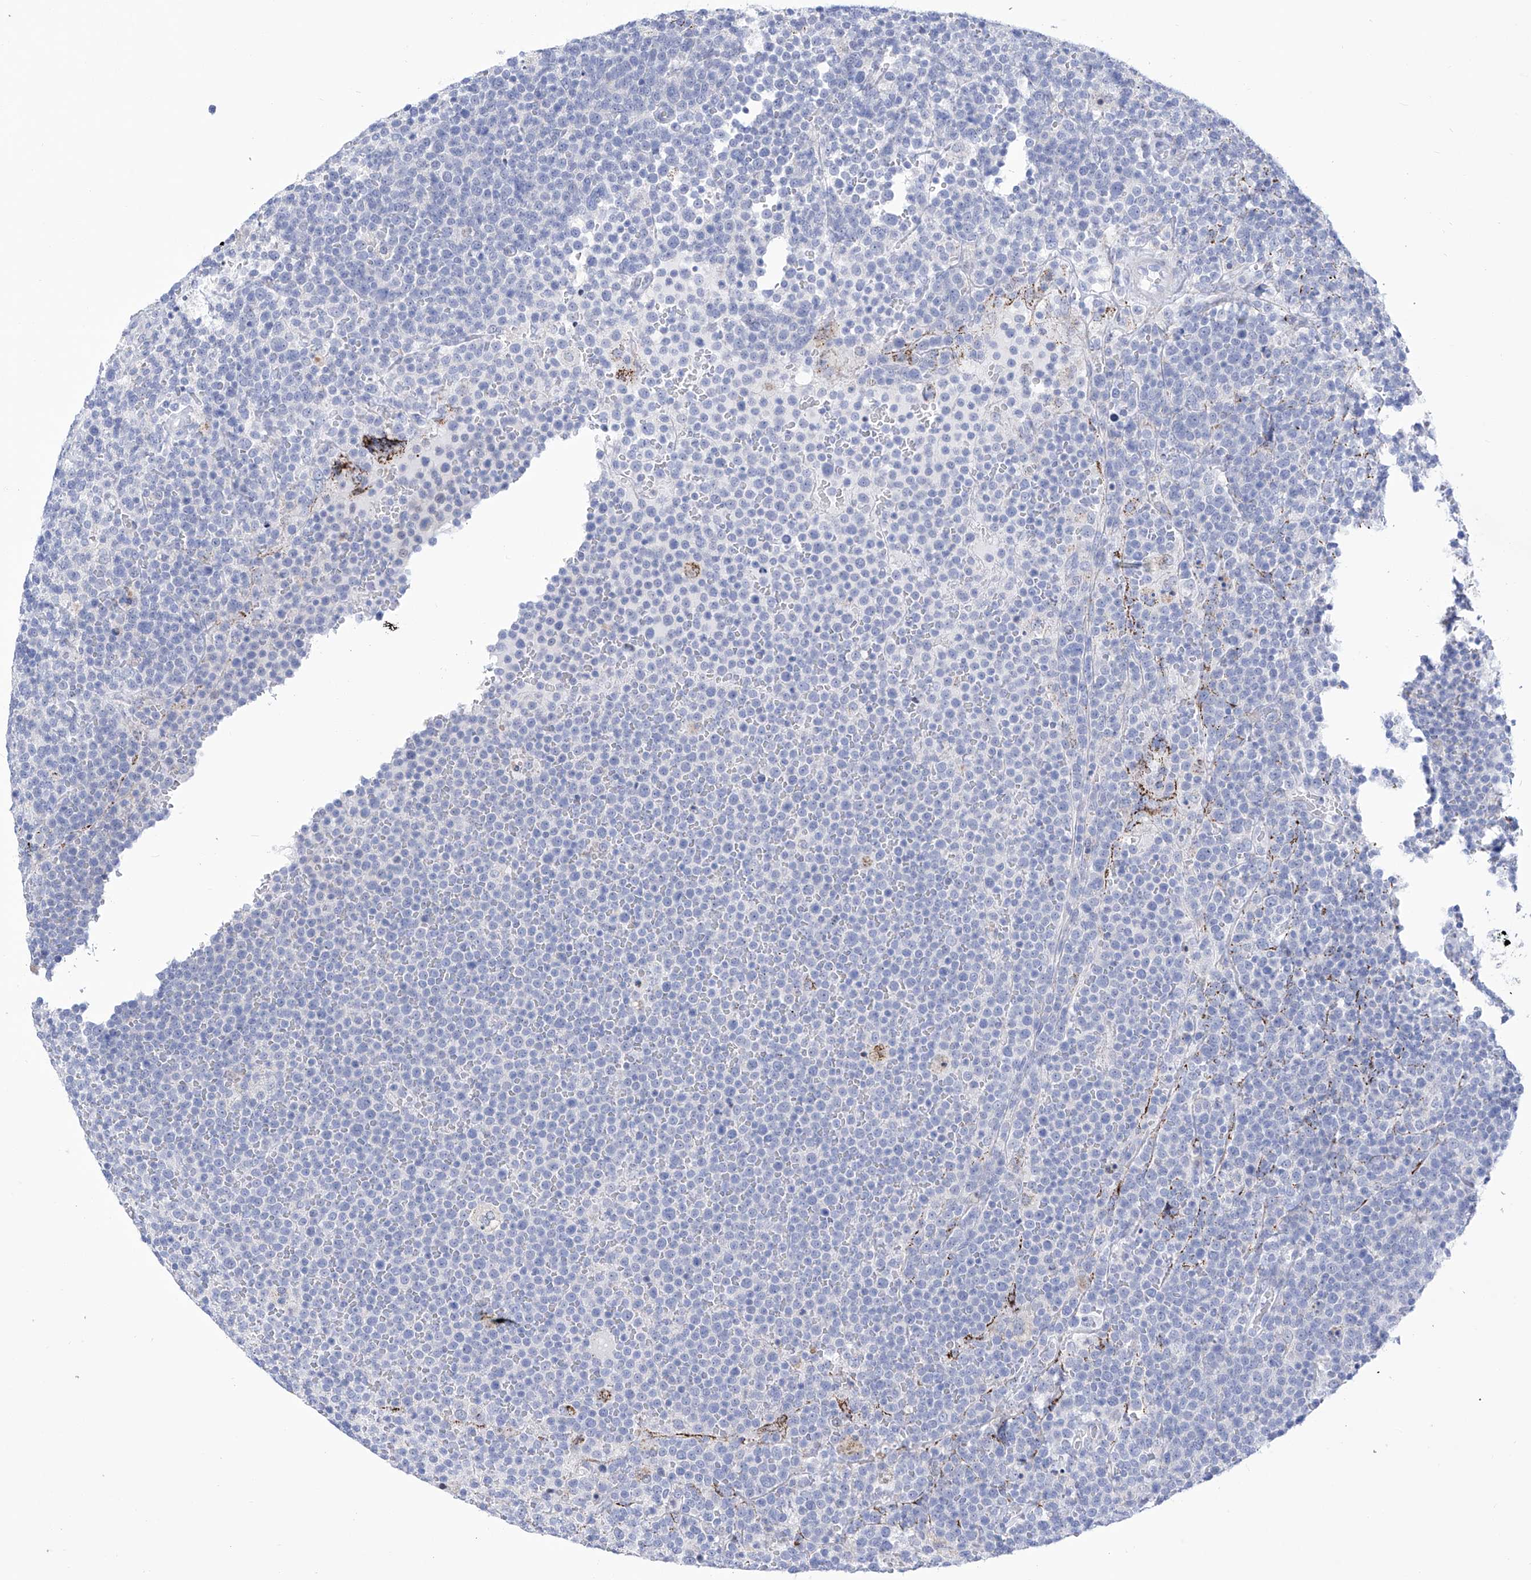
{"staining": {"intensity": "negative", "quantity": "none", "location": "none"}, "tissue": "lymphoma", "cell_type": "Tumor cells", "image_type": "cancer", "snomed": [{"axis": "morphology", "description": "Malignant lymphoma, non-Hodgkin's type, High grade"}, {"axis": "topography", "description": "Lymph node"}], "caption": "Tumor cells show no significant protein positivity in lymphoma.", "gene": "C1orf87", "patient": {"sex": "male", "age": 61}}